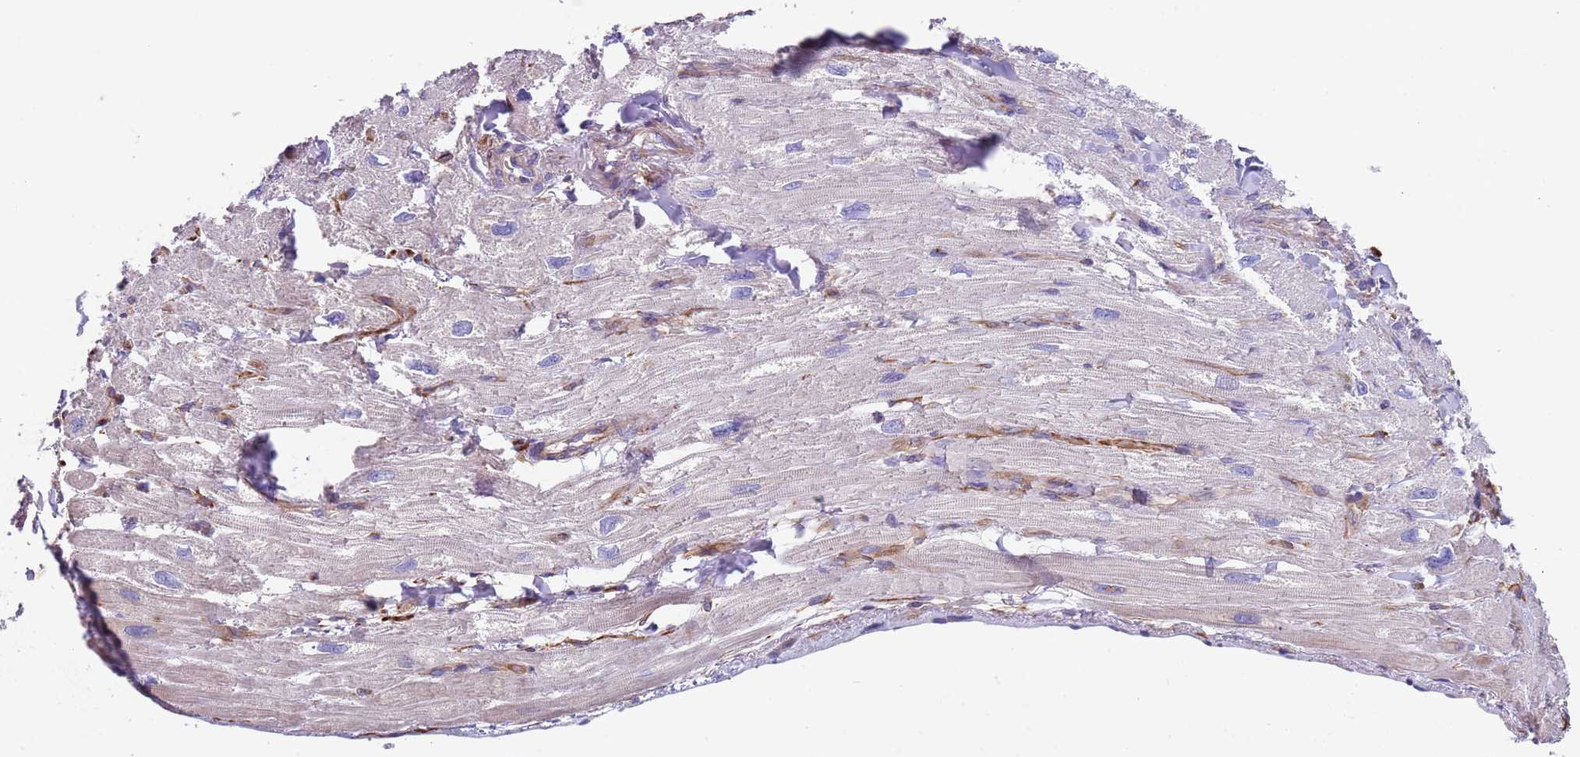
{"staining": {"intensity": "negative", "quantity": "none", "location": "none"}, "tissue": "heart muscle", "cell_type": "Cardiomyocytes", "image_type": "normal", "snomed": [{"axis": "morphology", "description": "Normal tissue, NOS"}, {"axis": "topography", "description": "Heart"}], "caption": "A high-resolution histopathology image shows immunohistochemistry staining of unremarkable heart muscle, which demonstrates no significant staining in cardiomyocytes. Nuclei are stained in blue.", "gene": "LAMB4", "patient": {"sex": "male", "age": 65}}